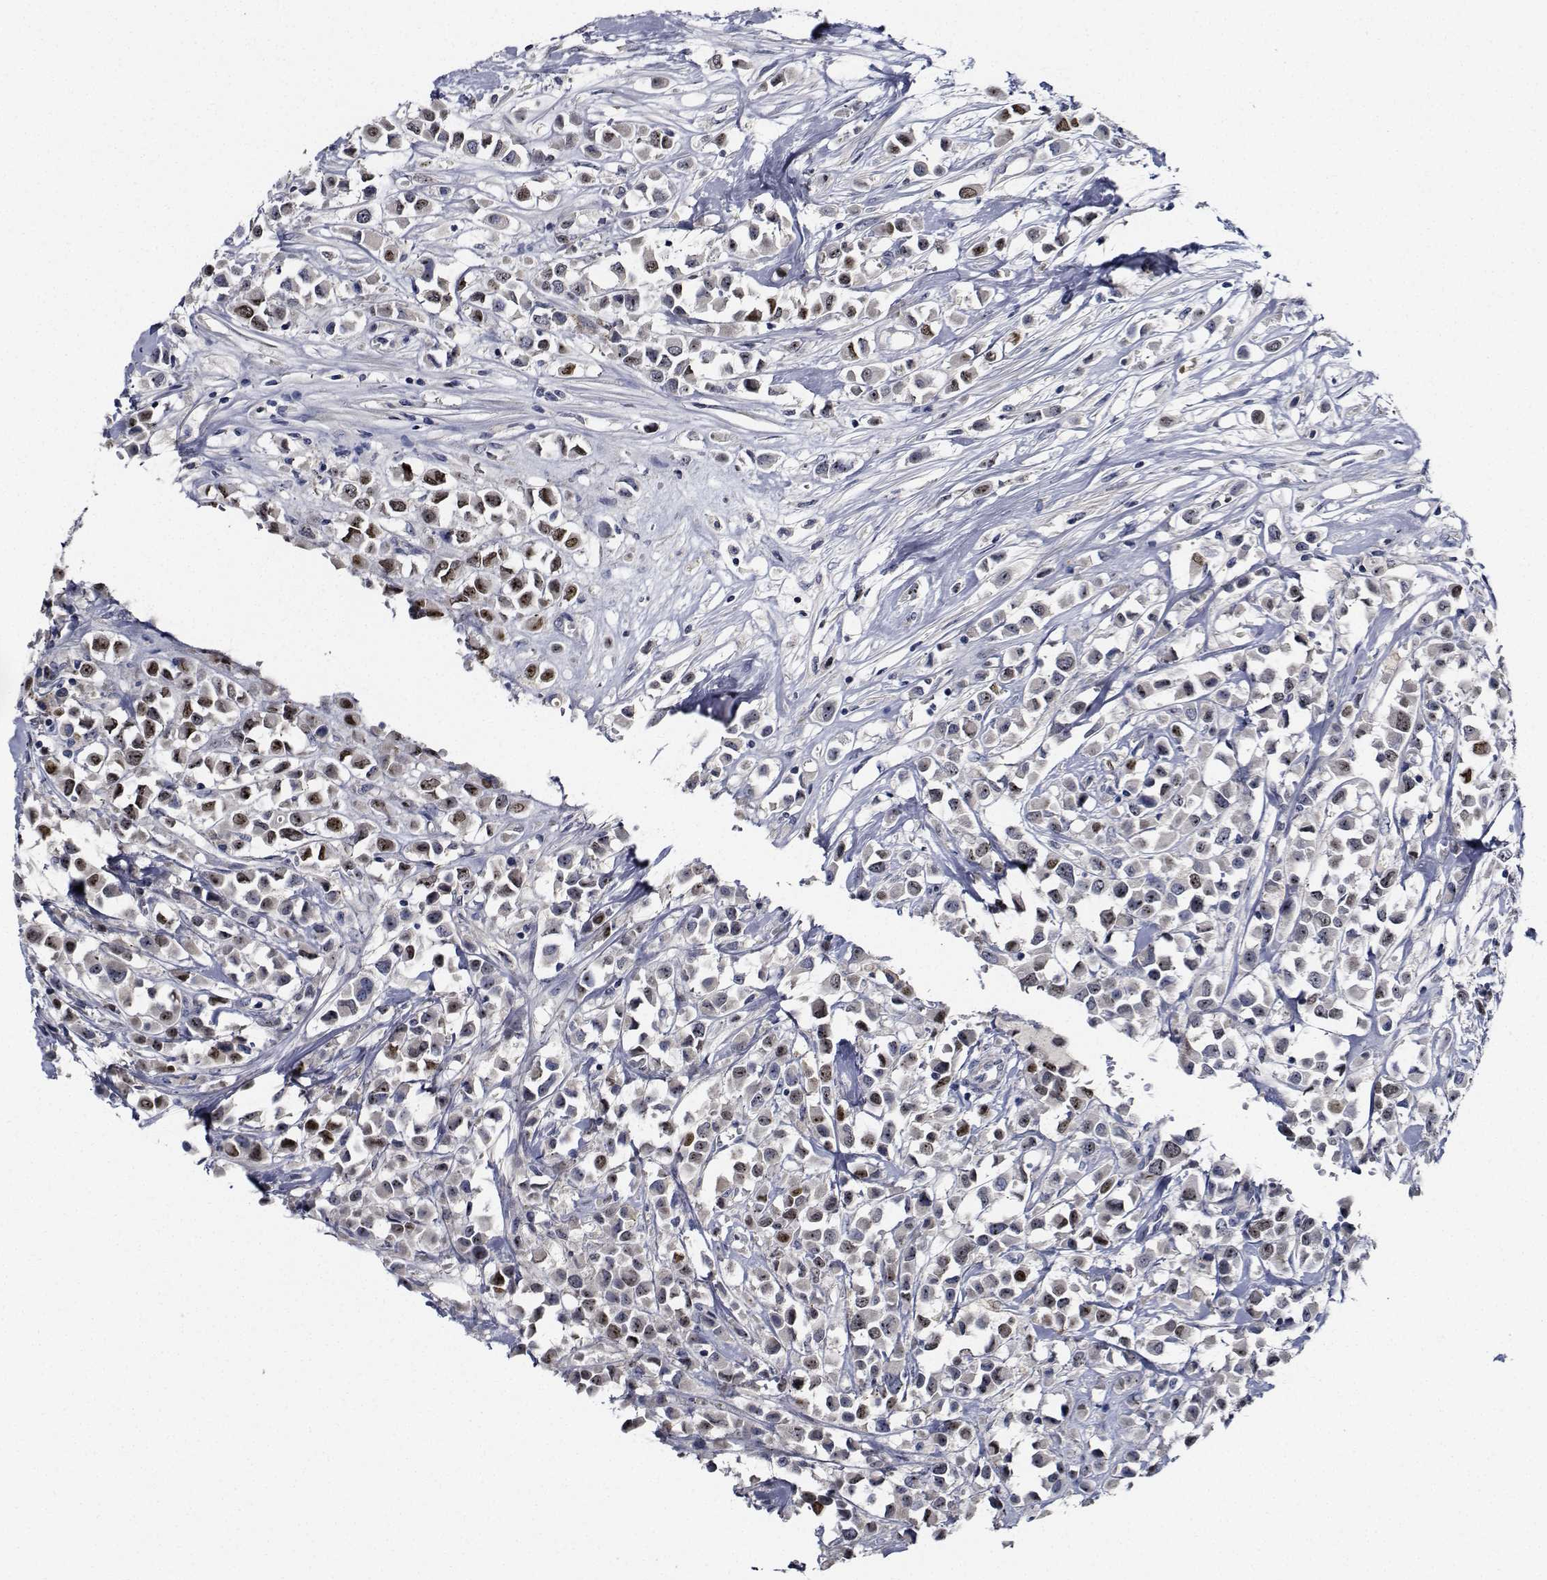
{"staining": {"intensity": "moderate", "quantity": ">75%", "location": "nuclear"}, "tissue": "breast cancer", "cell_type": "Tumor cells", "image_type": "cancer", "snomed": [{"axis": "morphology", "description": "Duct carcinoma"}, {"axis": "topography", "description": "Breast"}], "caption": "IHC micrograph of human breast cancer (infiltrating ductal carcinoma) stained for a protein (brown), which demonstrates medium levels of moderate nuclear staining in approximately >75% of tumor cells.", "gene": "NVL", "patient": {"sex": "female", "age": 61}}